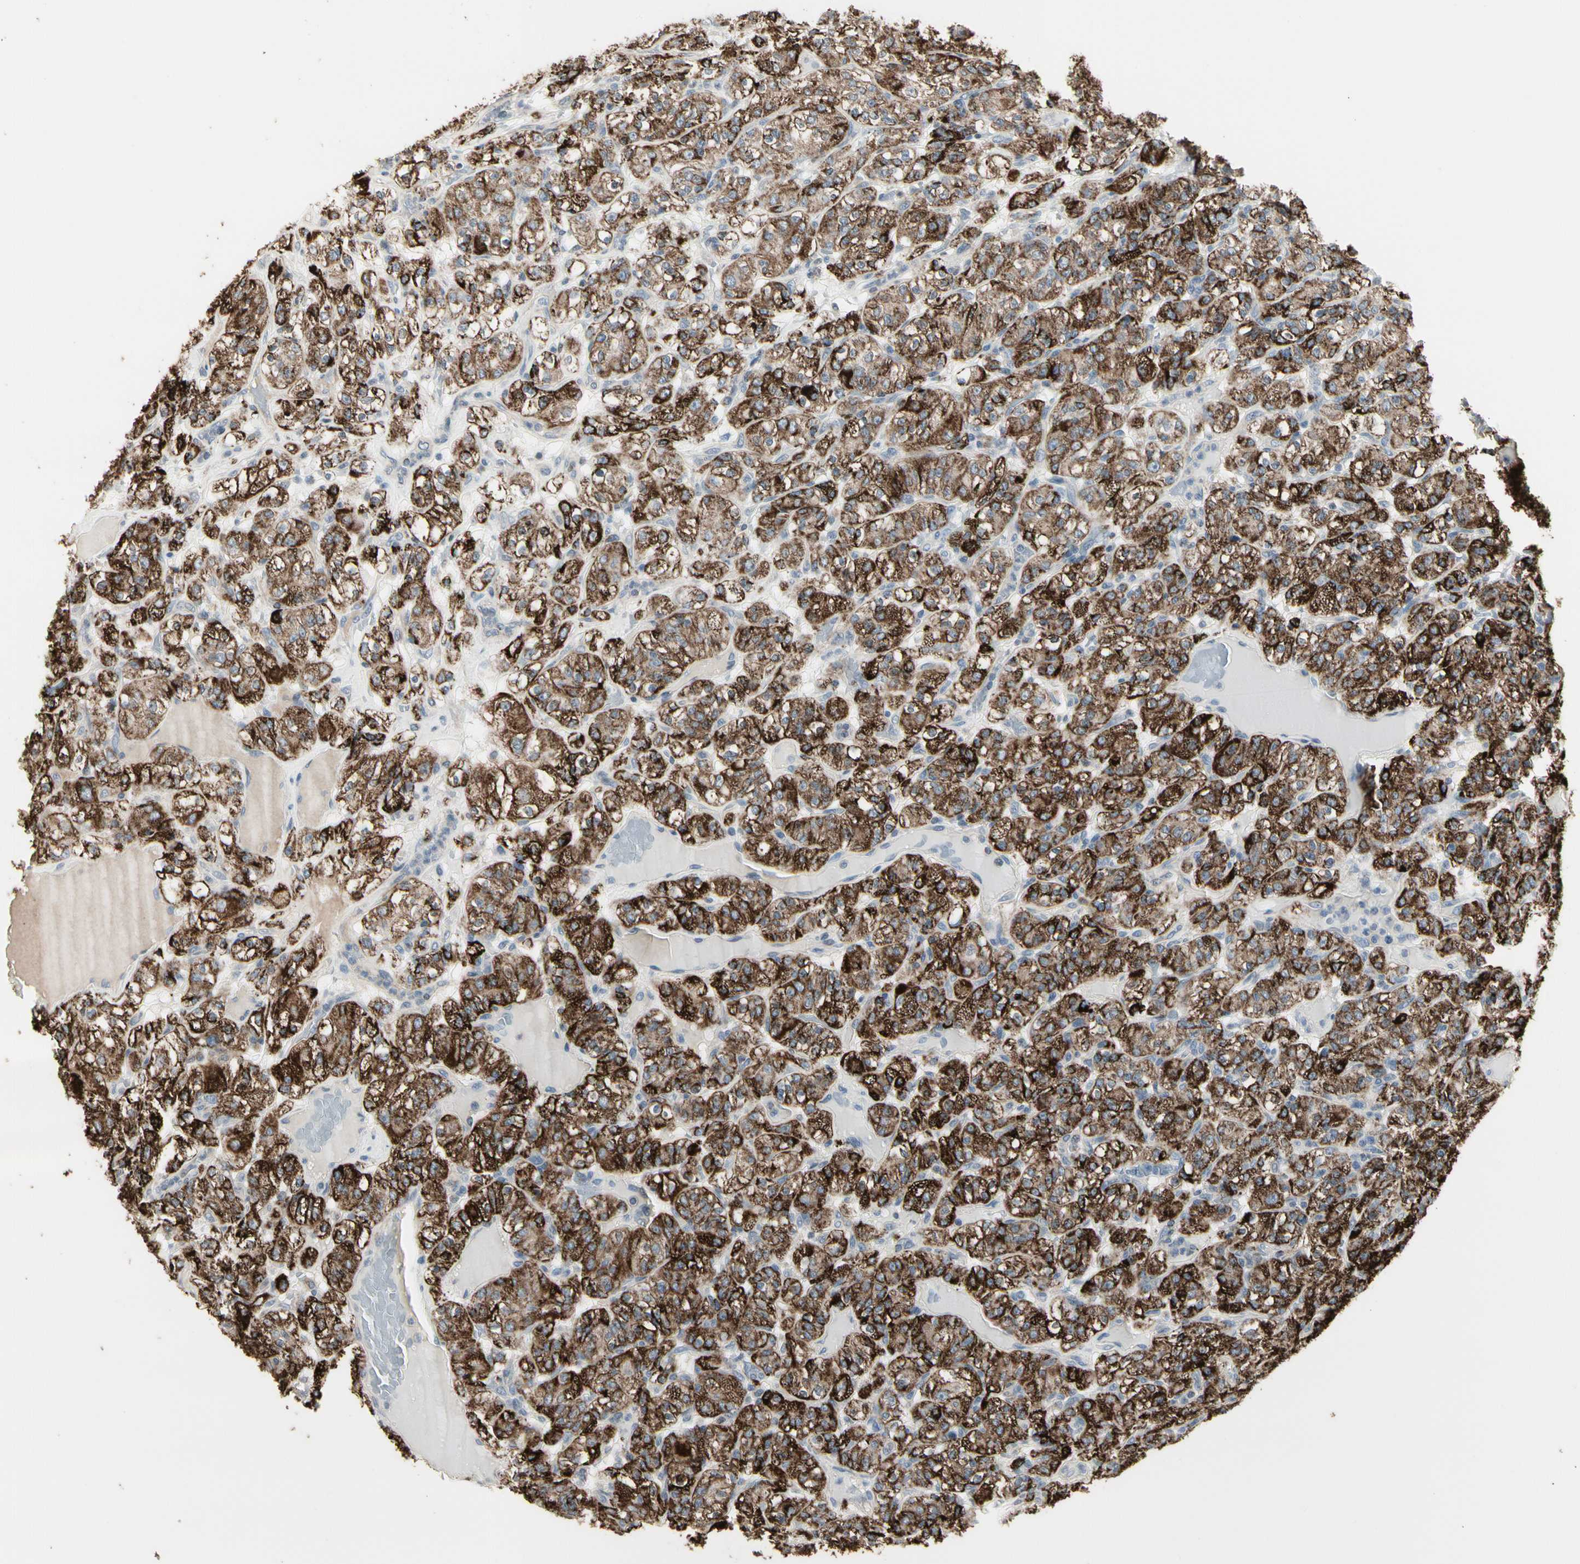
{"staining": {"intensity": "strong", "quantity": ">75%", "location": "cytoplasmic/membranous"}, "tissue": "renal cancer", "cell_type": "Tumor cells", "image_type": "cancer", "snomed": [{"axis": "morphology", "description": "Normal tissue, NOS"}, {"axis": "morphology", "description": "Adenocarcinoma, NOS"}, {"axis": "topography", "description": "Kidney"}], "caption": "A high amount of strong cytoplasmic/membranous positivity is identified in approximately >75% of tumor cells in adenocarcinoma (renal) tissue.", "gene": "TMEM176A", "patient": {"sex": "female", "age": 72}}